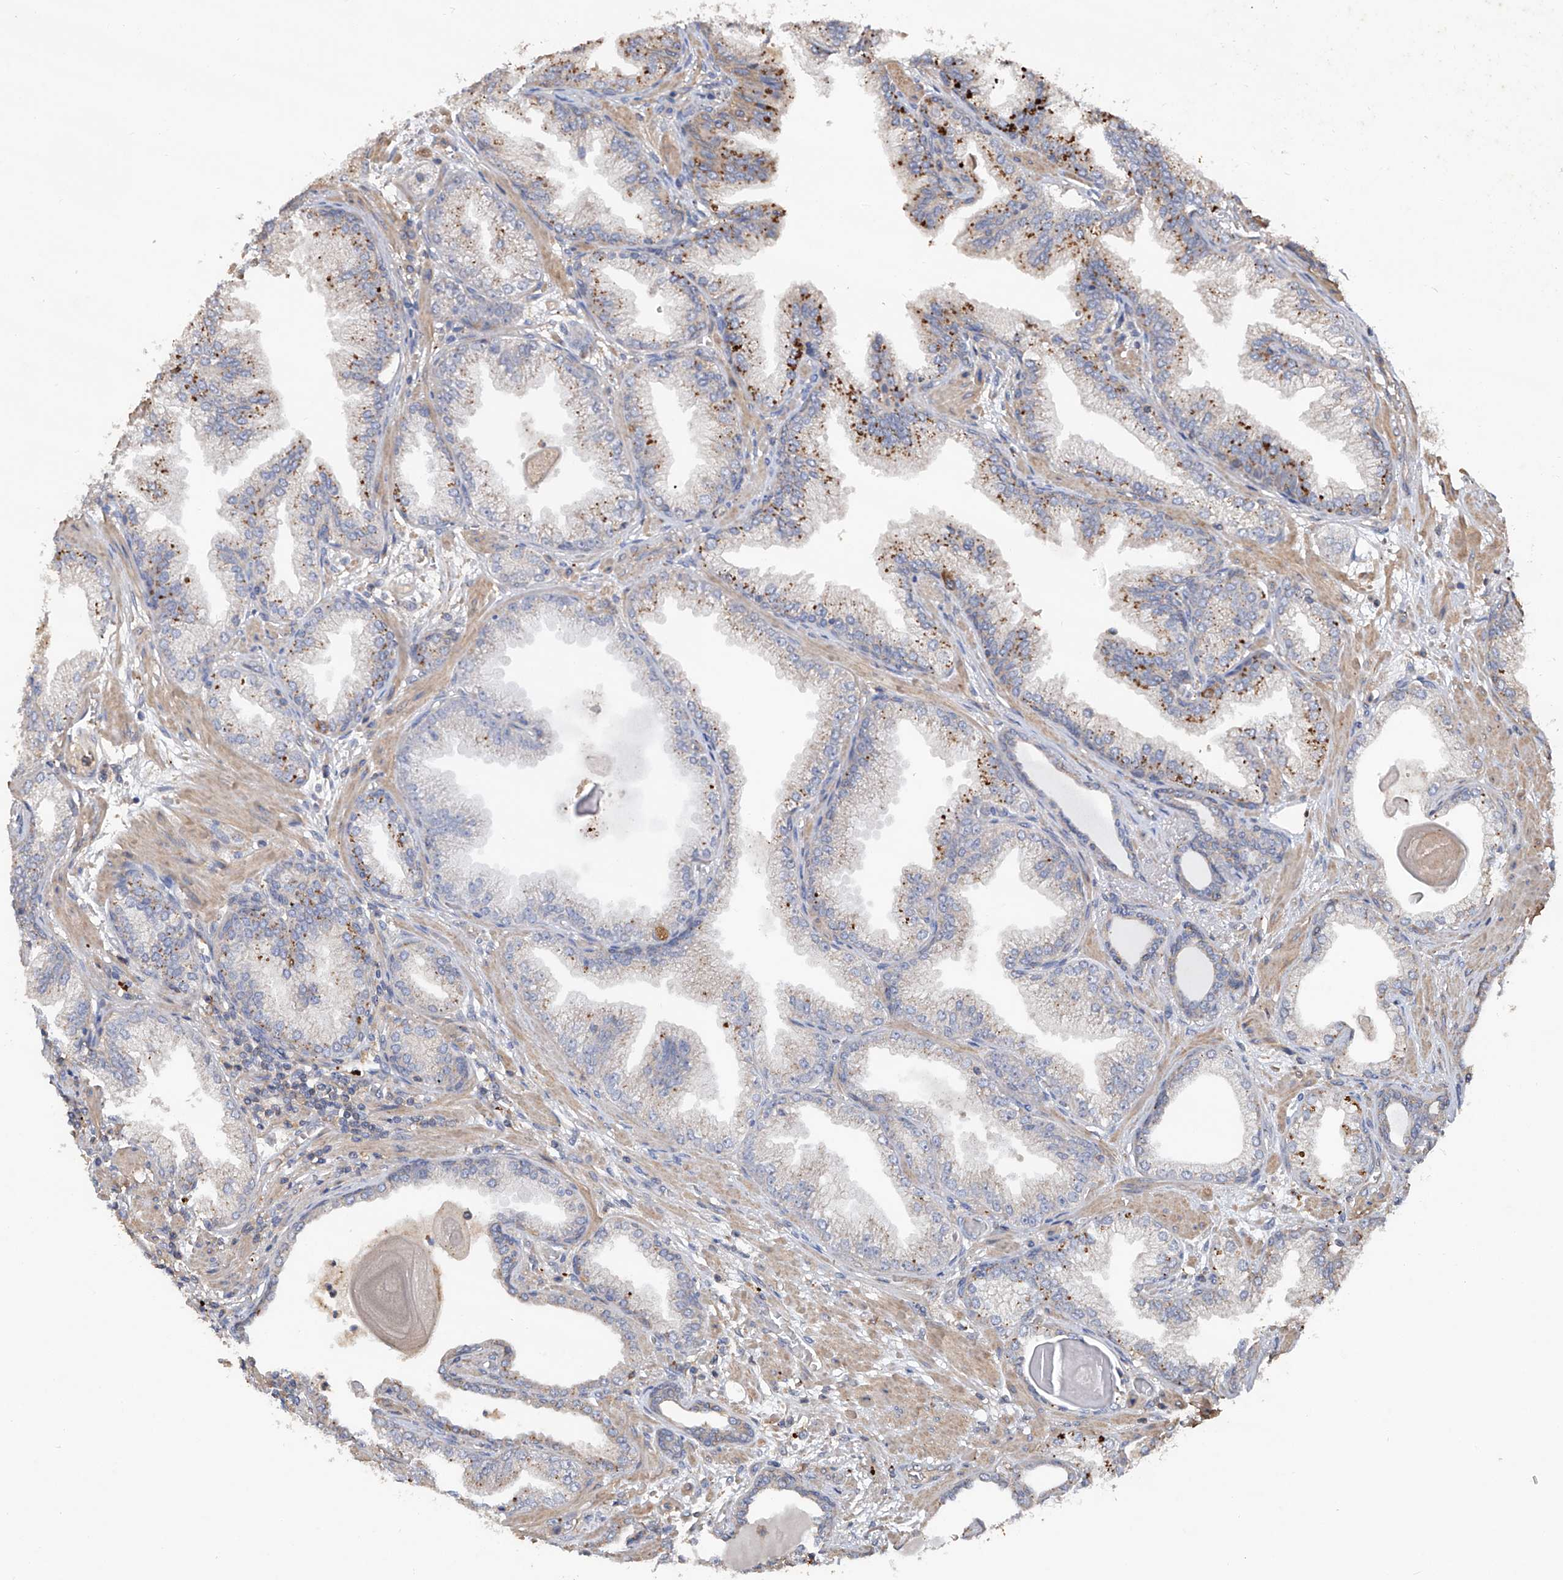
{"staining": {"intensity": "negative", "quantity": "none", "location": "none"}, "tissue": "prostate cancer", "cell_type": "Tumor cells", "image_type": "cancer", "snomed": [{"axis": "morphology", "description": "Adenocarcinoma, High grade"}, {"axis": "topography", "description": "Prostate"}], "caption": "A micrograph of high-grade adenocarcinoma (prostate) stained for a protein exhibits no brown staining in tumor cells. (Immunohistochemistry, brightfield microscopy, high magnification).", "gene": "EDN1", "patient": {"sex": "male", "age": 71}}